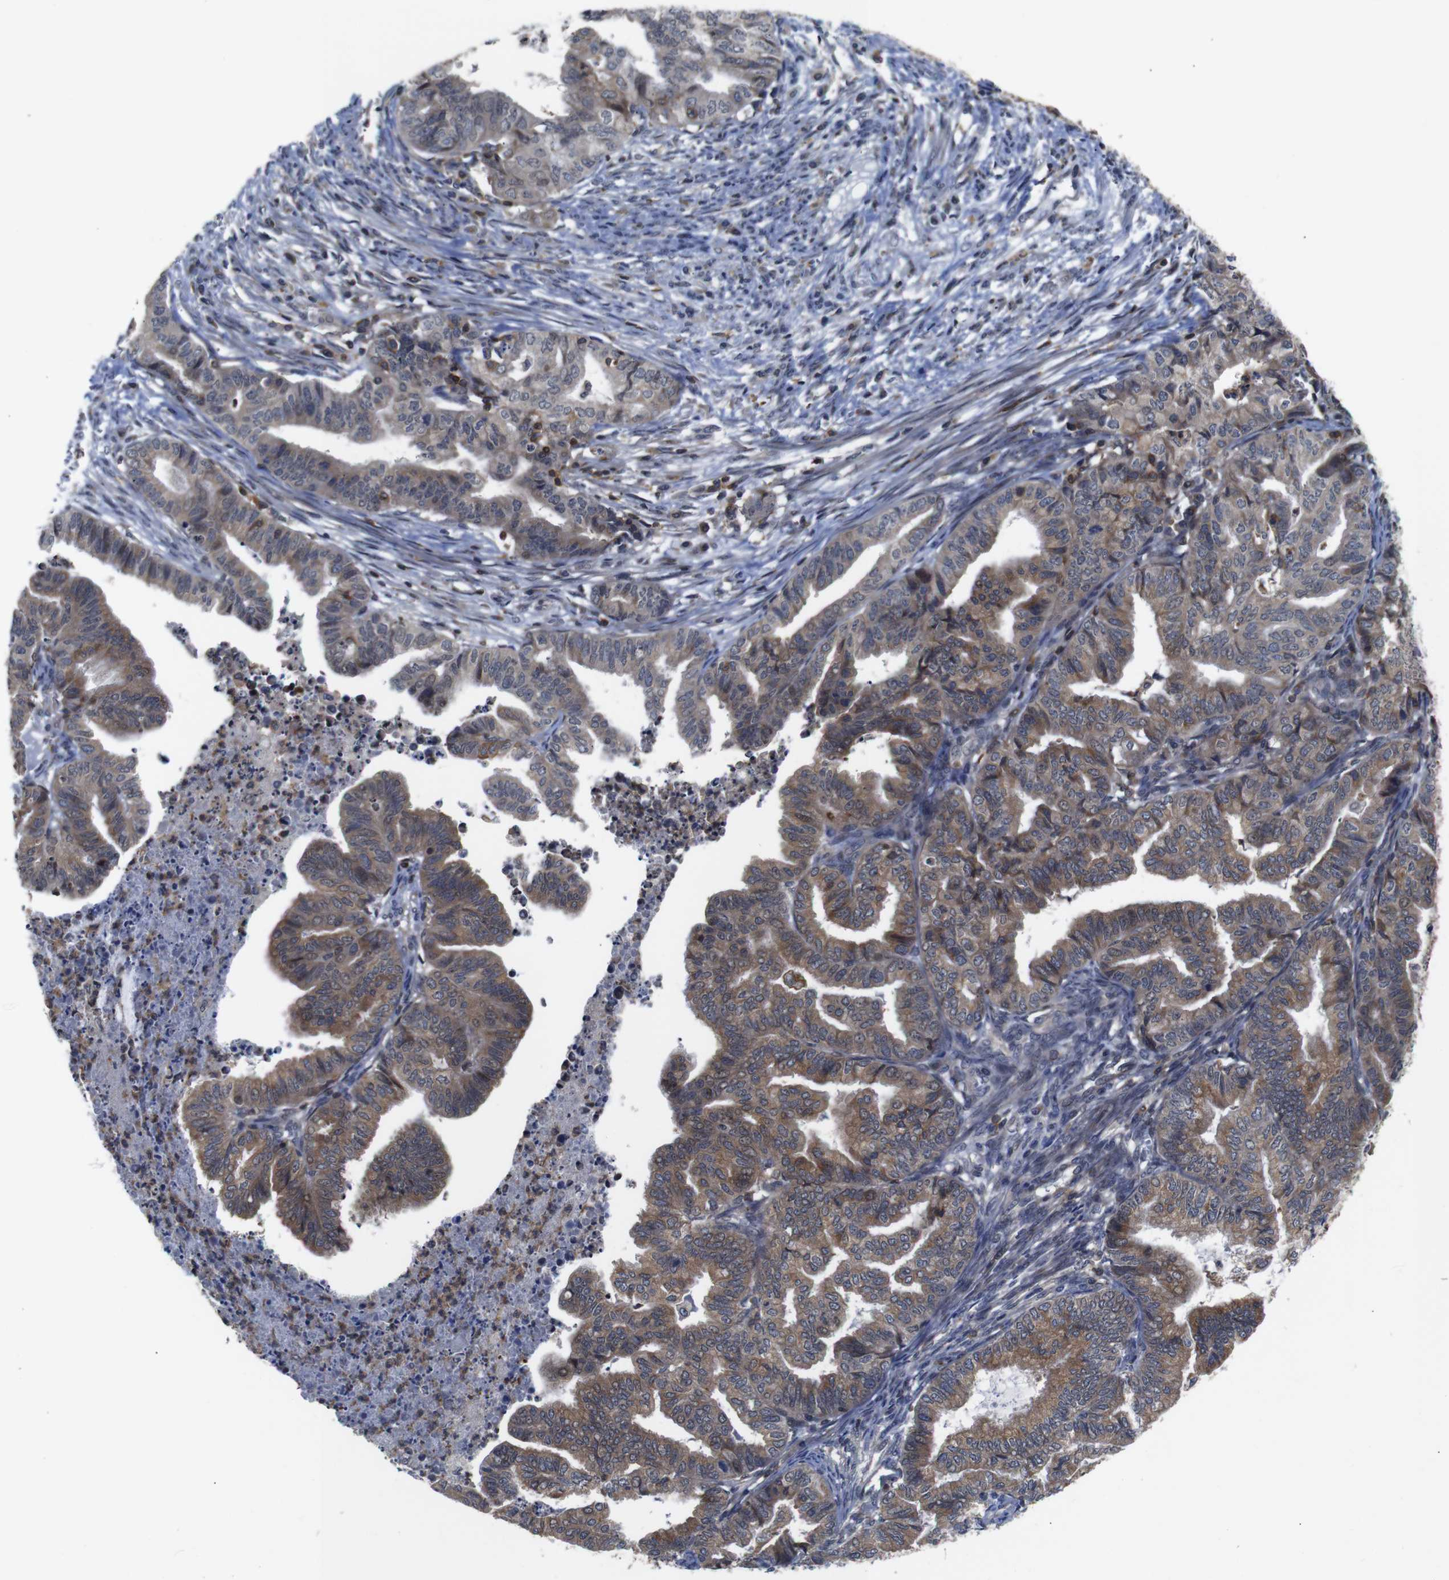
{"staining": {"intensity": "moderate", "quantity": ">75%", "location": "cytoplasmic/membranous"}, "tissue": "endometrial cancer", "cell_type": "Tumor cells", "image_type": "cancer", "snomed": [{"axis": "morphology", "description": "Adenocarcinoma, NOS"}, {"axis": "topography", "description": "Endometrium"}], "caption": "This image exhibits immunohistochemistry staining of human endometrial adenocarcinoma, with medium moderate cytoplasmic/membranous staining in about >75% of tumor cells.", "gene": "BRWD3", "patient": {"sex": "female", "age": 79}}